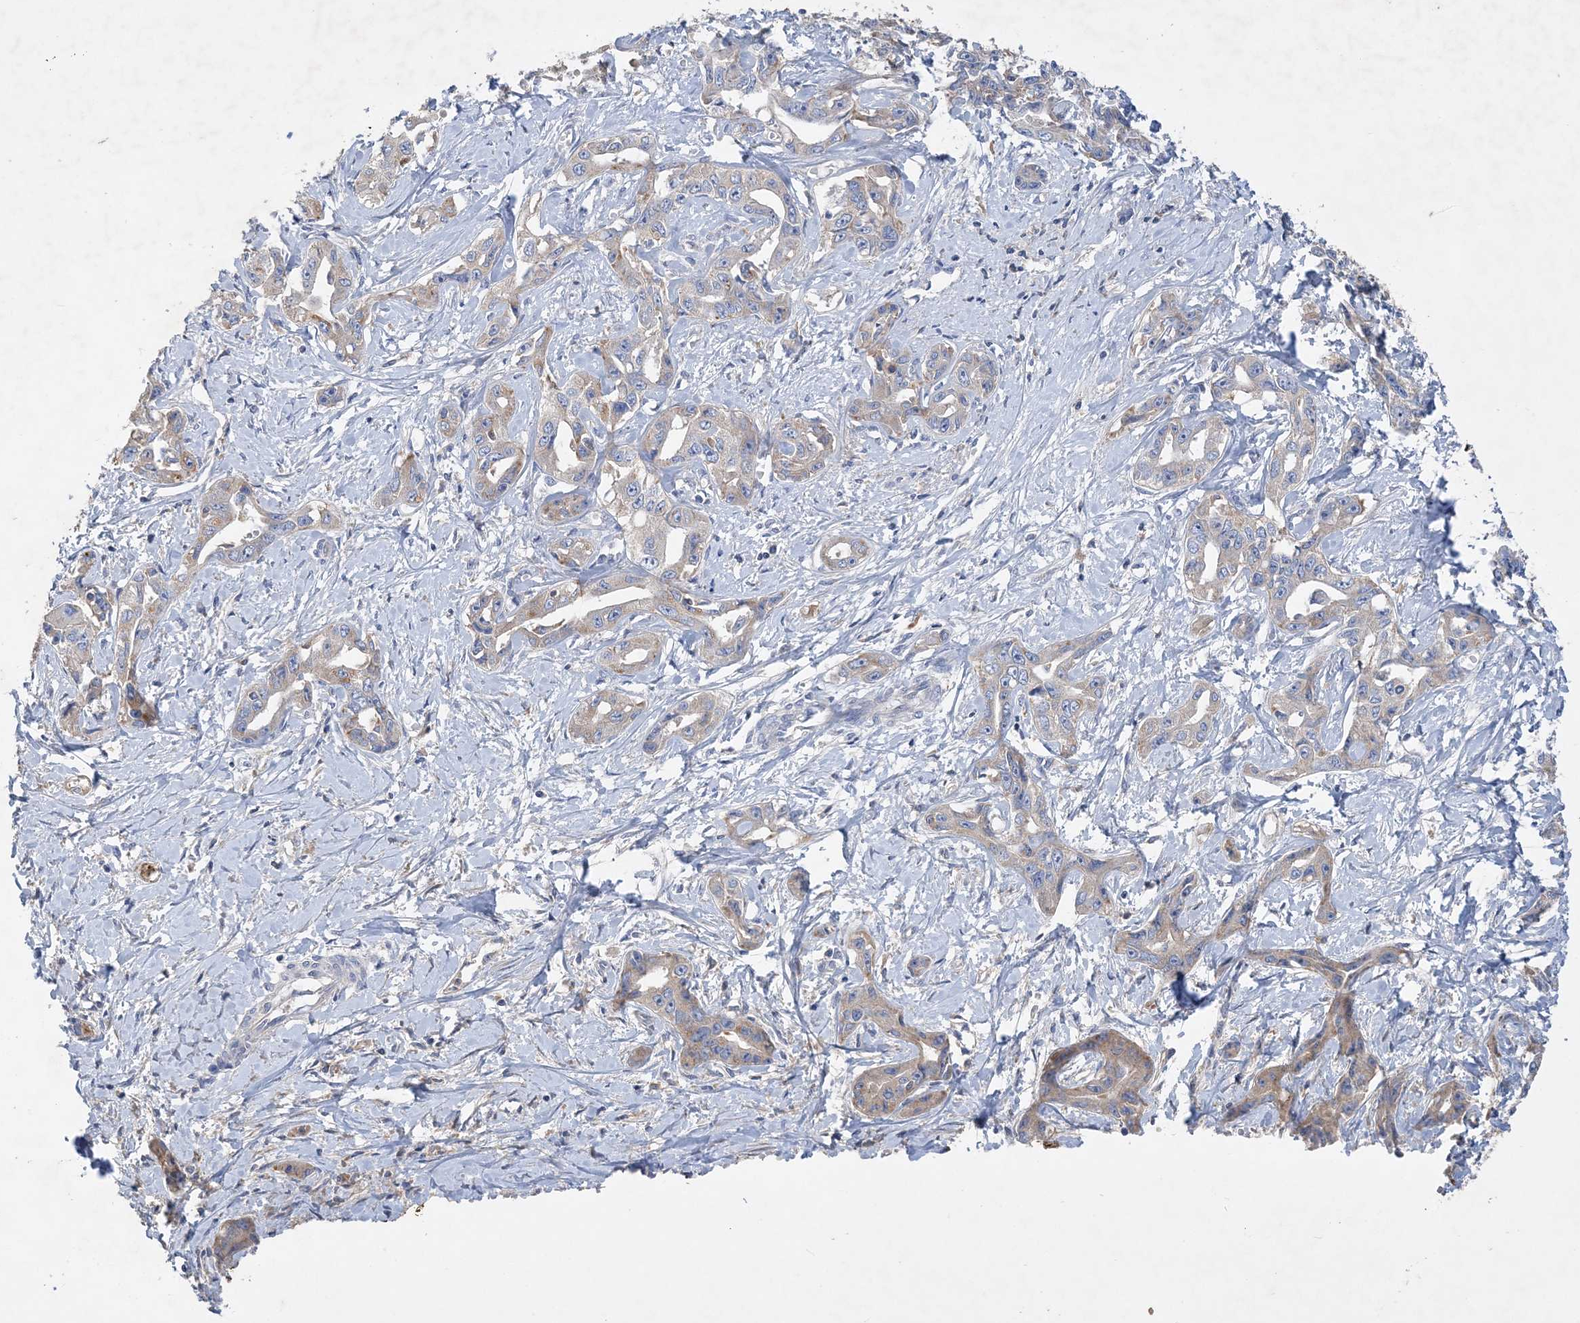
{"staining": {"intensity": "weak", "quantity": "<25%", "location": "cytoplasmic/membranous"}, "tissue": "liver cancer", "cell_type": "Tumor cells", "image_type": "cancer", "snomed": [{"axis": "morphology", "description": "Cholangiocarcinoma"}, {"axis": "topography", "description": "Liver"}], "caption": "Tumor cells show no significant protein staining in liver cancer. (DAB immunohistochemistry with hematoxylin counter stain).", "gene": "GRINA", "patient": {"sex": "male", "age": 59}}